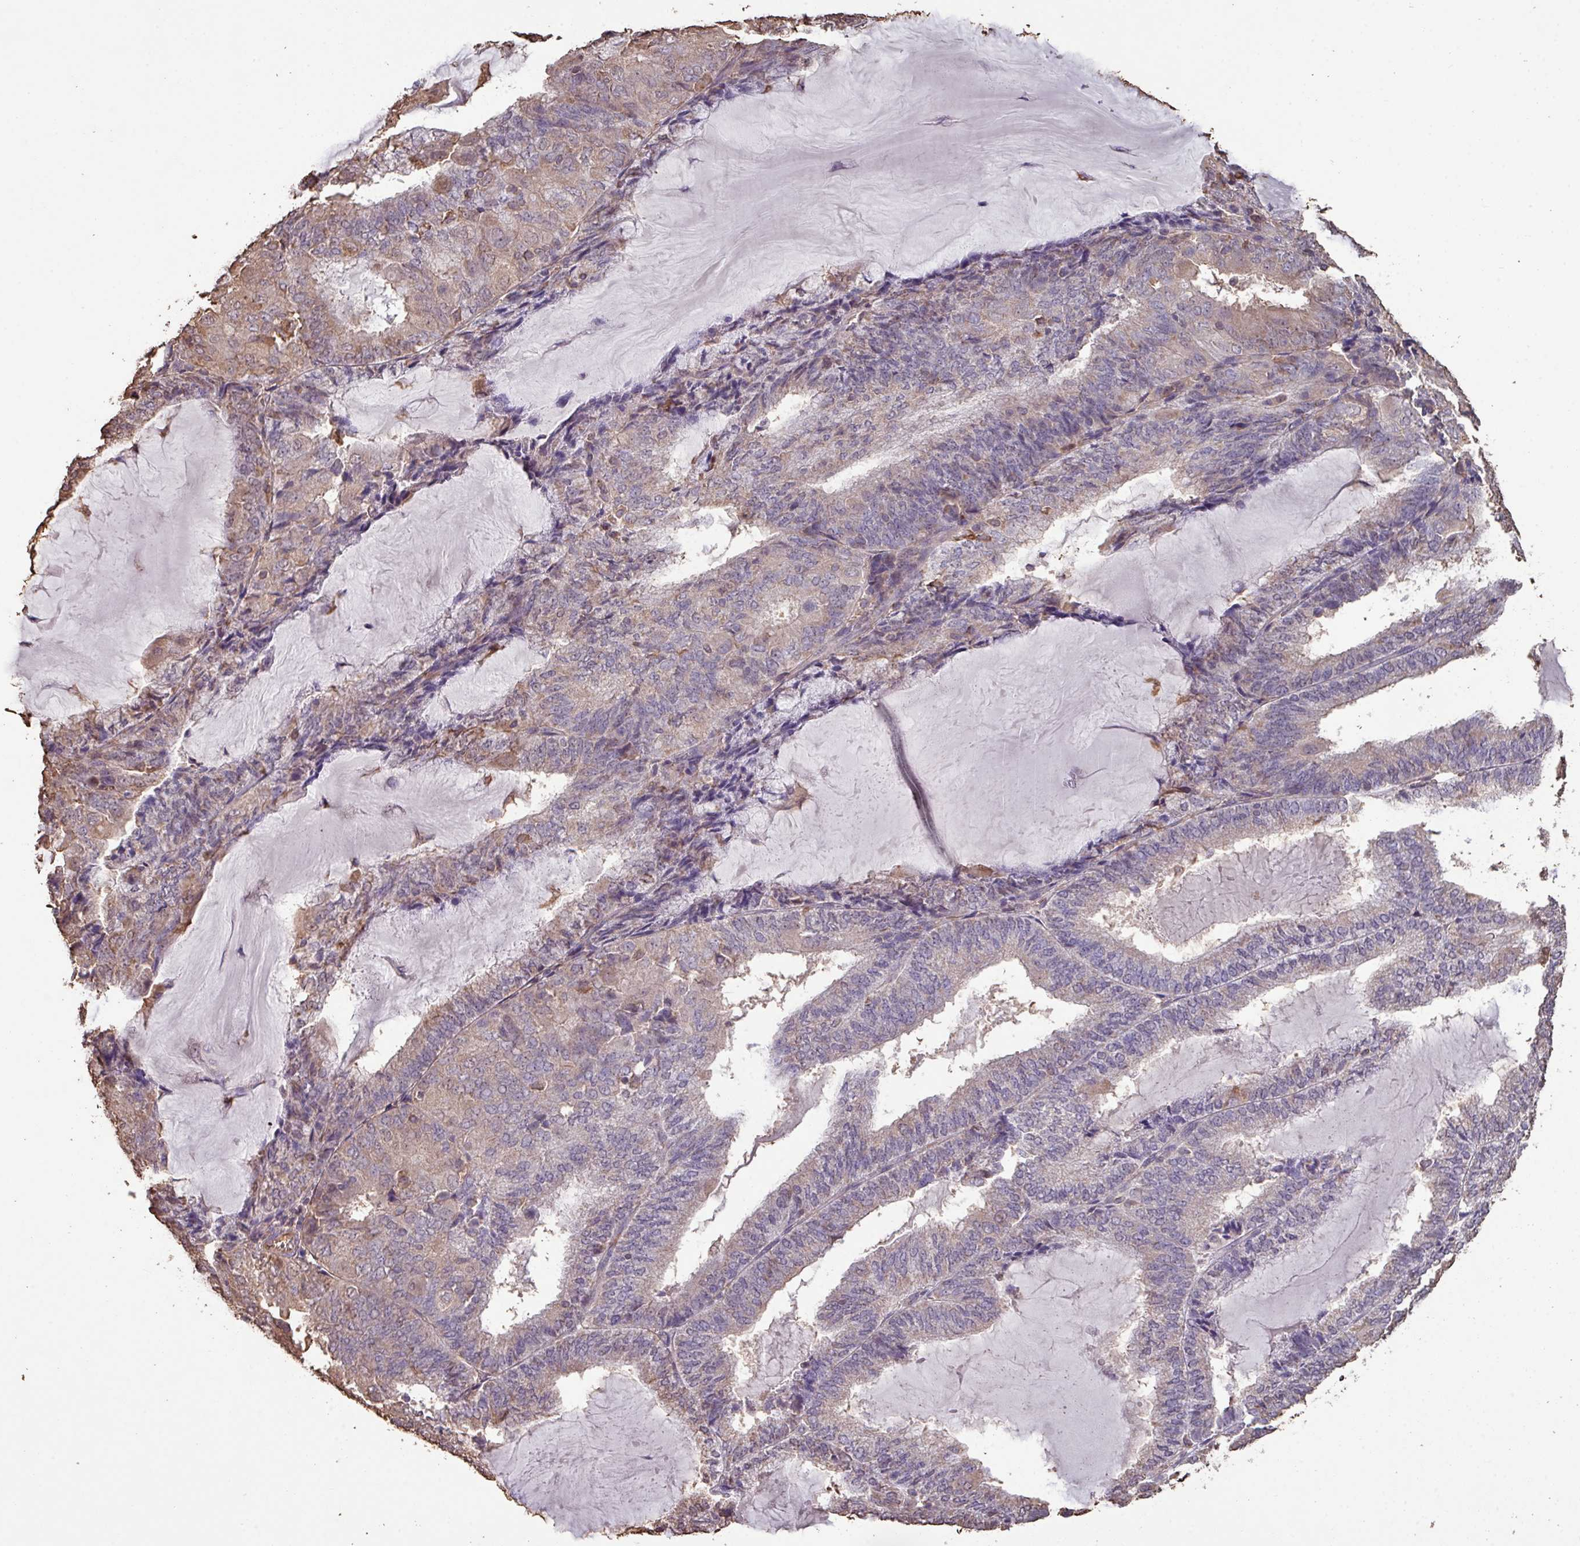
{"staining": {"intensity": "weak", "quantity": "25%-75%", "location": "cytoplasmic/membranous"}, "tissue": "endometrial cancer", "cell_type": "Tumor cells", "image_type": "cancer", "snomed": [{"axis": "morphology", "description": "Adenocarcinoma, NOS"}, {"axis": "topography", "description": "Endometrium"}], "caption": "DAB (3,3'-diaminobenzidine) immunohistochemical staining of human endometrial adenocarcinoma shows weak cytoplasmic/membranous protein positivity in approximately 25%-75% of tumor cells. Using DAB (brown) and hematoxylin (blue) stains, captured at high magnification using brightfield microscopy.", "gene": "CAMK2B", "patient": {"sex": "female", "age": 81}}